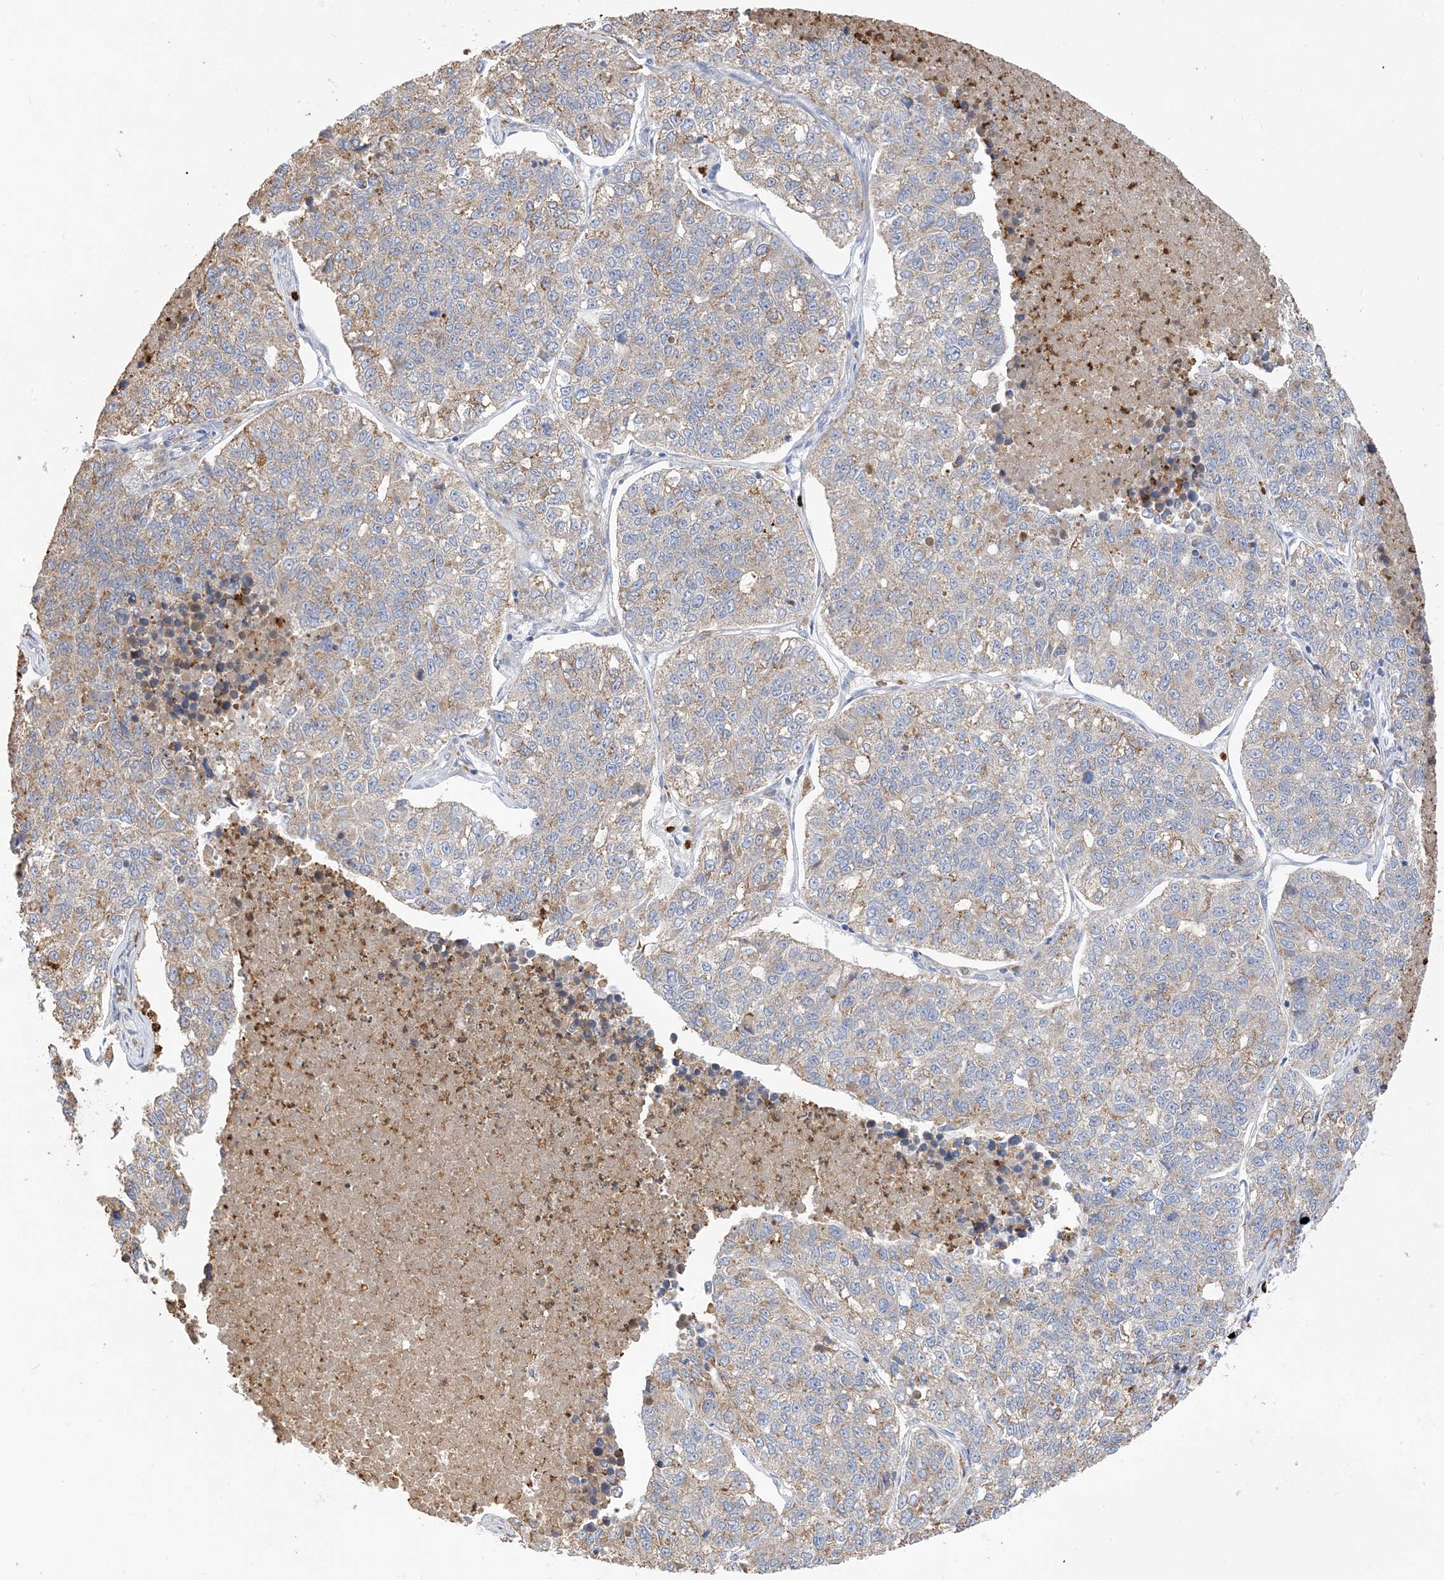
{"staining": {"intensity": "weak", "quantity": "25%-75%", "location": "cytoplasmic/membranous"}, "tissue": "lung cancer", "cell_type": "Tumor cells", "image_type": "cancer", "snomed": [{"axis": "morphology", "description": "Adenocarcinoma, NOS"}, {"axis": "topography", "description": "Lung"}], "caption": "Protein positivity by IHC displays weak cytoplasmic/membranous positivity in approximately 25%-75% of tumor cells in lung cancer.", "gene": "DPP9", "patient": {"sex": "male", "age": 49}}